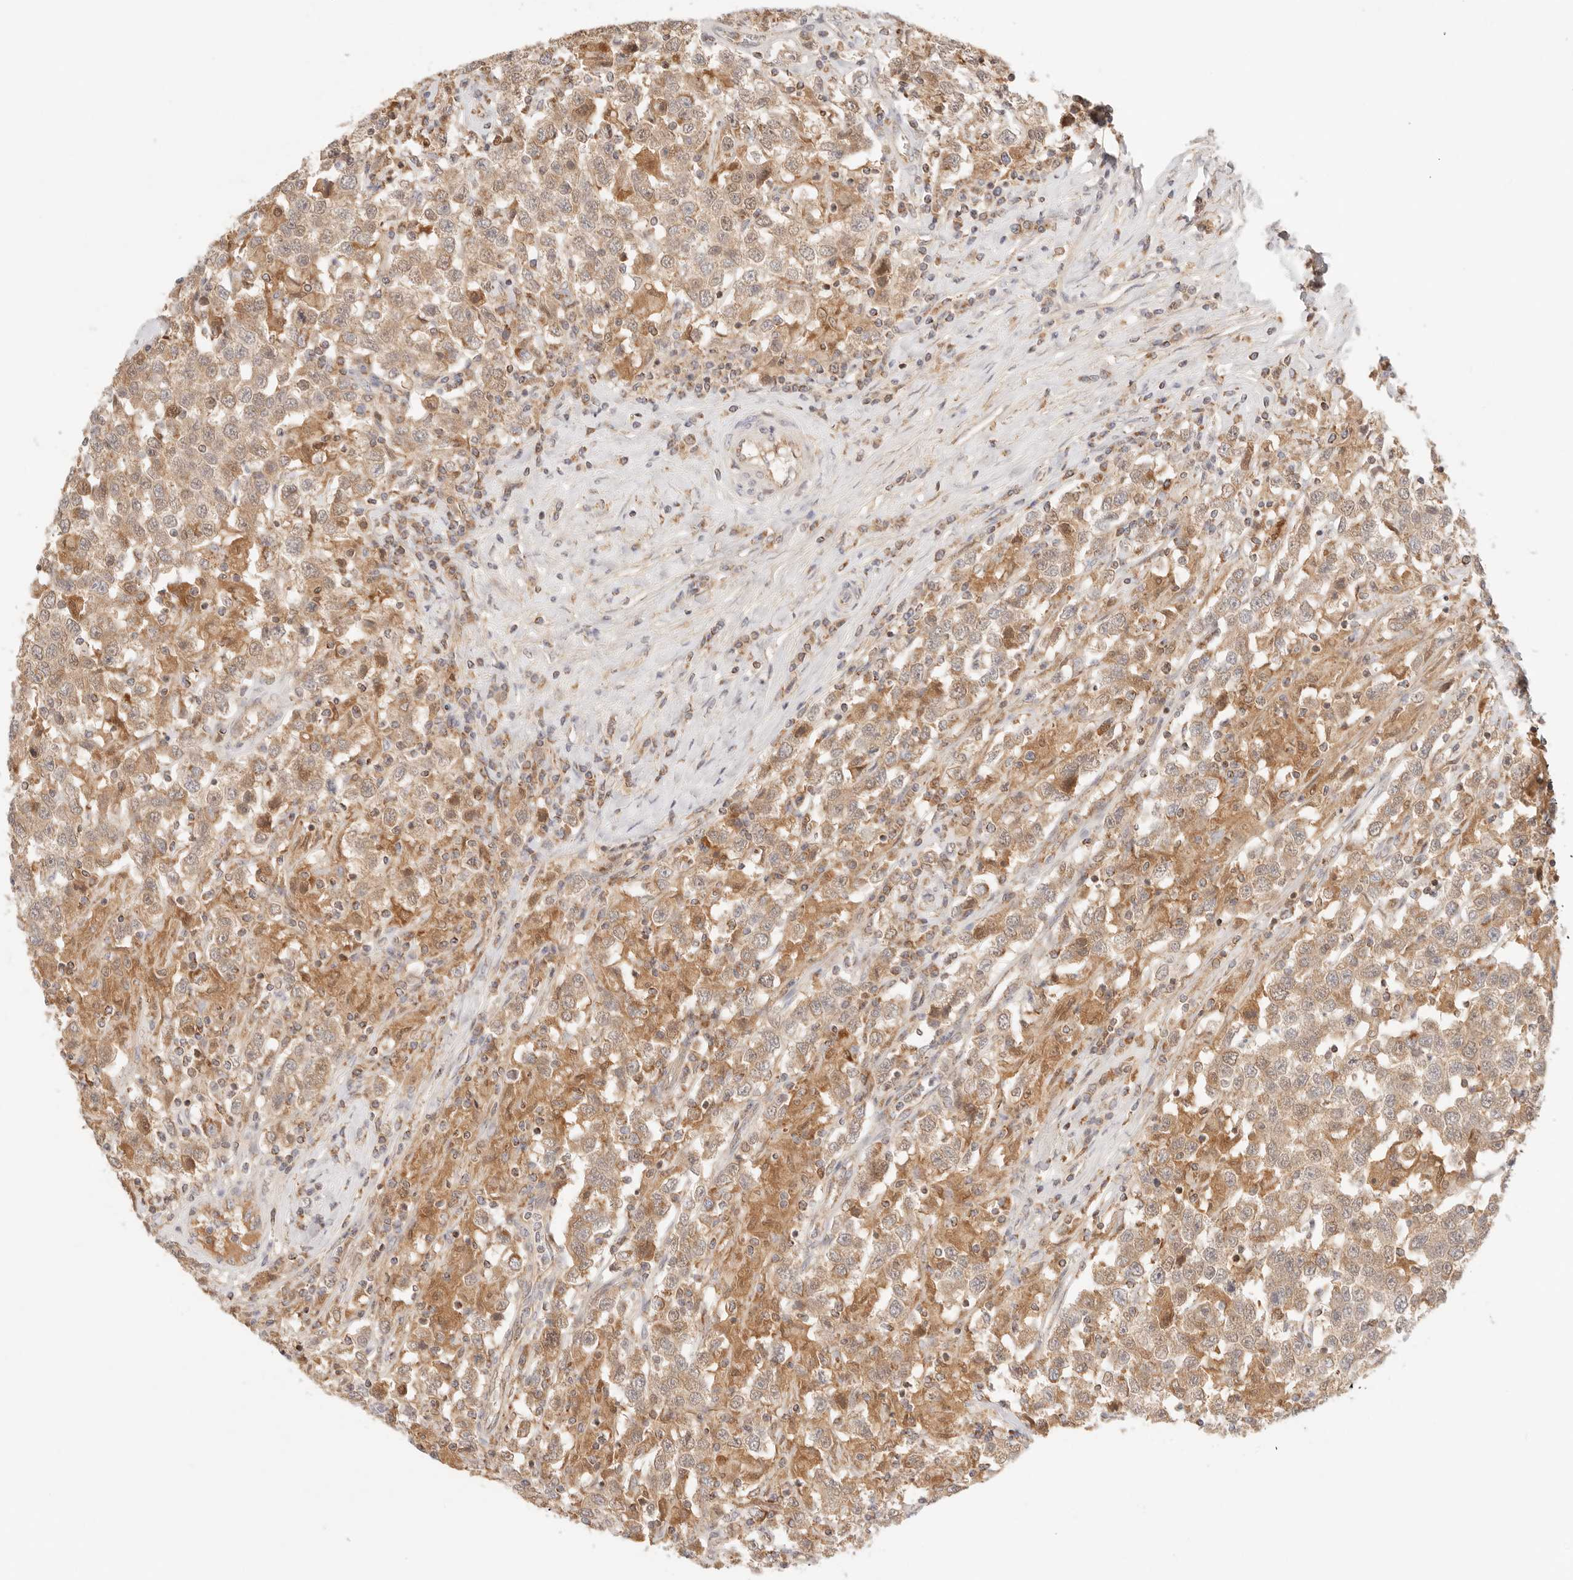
{"staining": {"intensity": "moderate", "quantity": ">75%", "location": "cytoplasmic/membranous"}, "tissue": "testis cancer", "cell_type": "Tumor cells", "image_type": "cancer", "snomed": [{"axis": "morphology", "description": "Seminoma, NOS"}, {"axis": "topography", "description": "Testis"}], "caption": "Tumor cells exhibit moderate cytoplasmic/membranous positivity in approximately >75% of cells in testis cancer.", "gene": "COA6", "patient": {"sex": "male", "age": 41}}